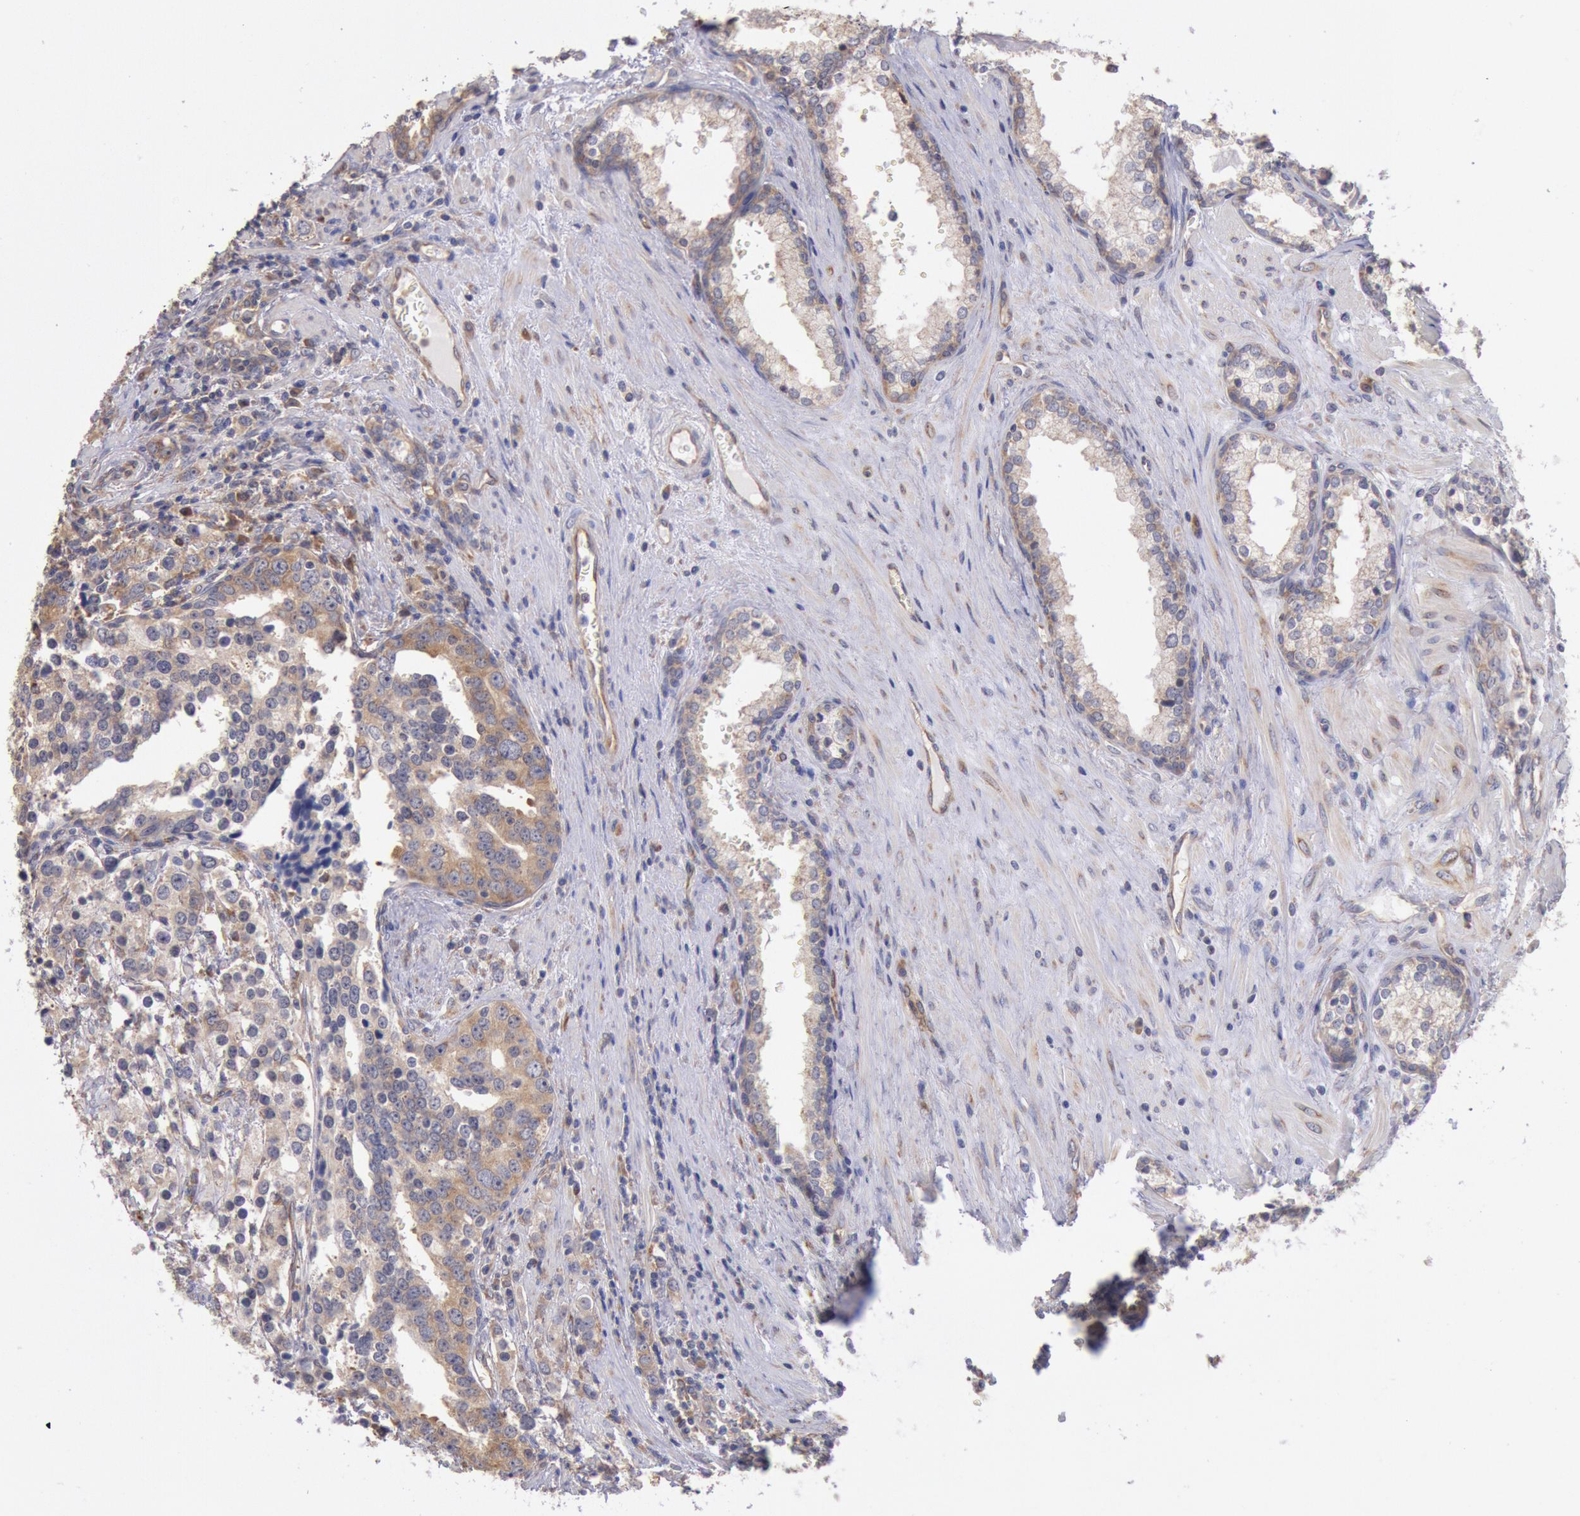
{"staining": {"intensity": "weak", "quantity": ">75%", "location": "cytoplasmic/membranous"}, "tissue": "prostate cancer", "cell_type": "Tumor cells", "image_type": "cancer", "snomed": [{"axis": "morphology", "description": "Adenocarcinoma, High grade"}, {"axis": "topography", "description": "Prostate"}], "caption": "The histopathology image shows staining of prostate high-grade adenocarcinoma, revealing weak cytoplasmic/membranous protein staining (brown color) within tumor cells. Immunohistochemistry stains the protein in brown and the nuclei are stained blue.", "gene": "DRG1", "patient": {"sex": "male", "age": 71}}